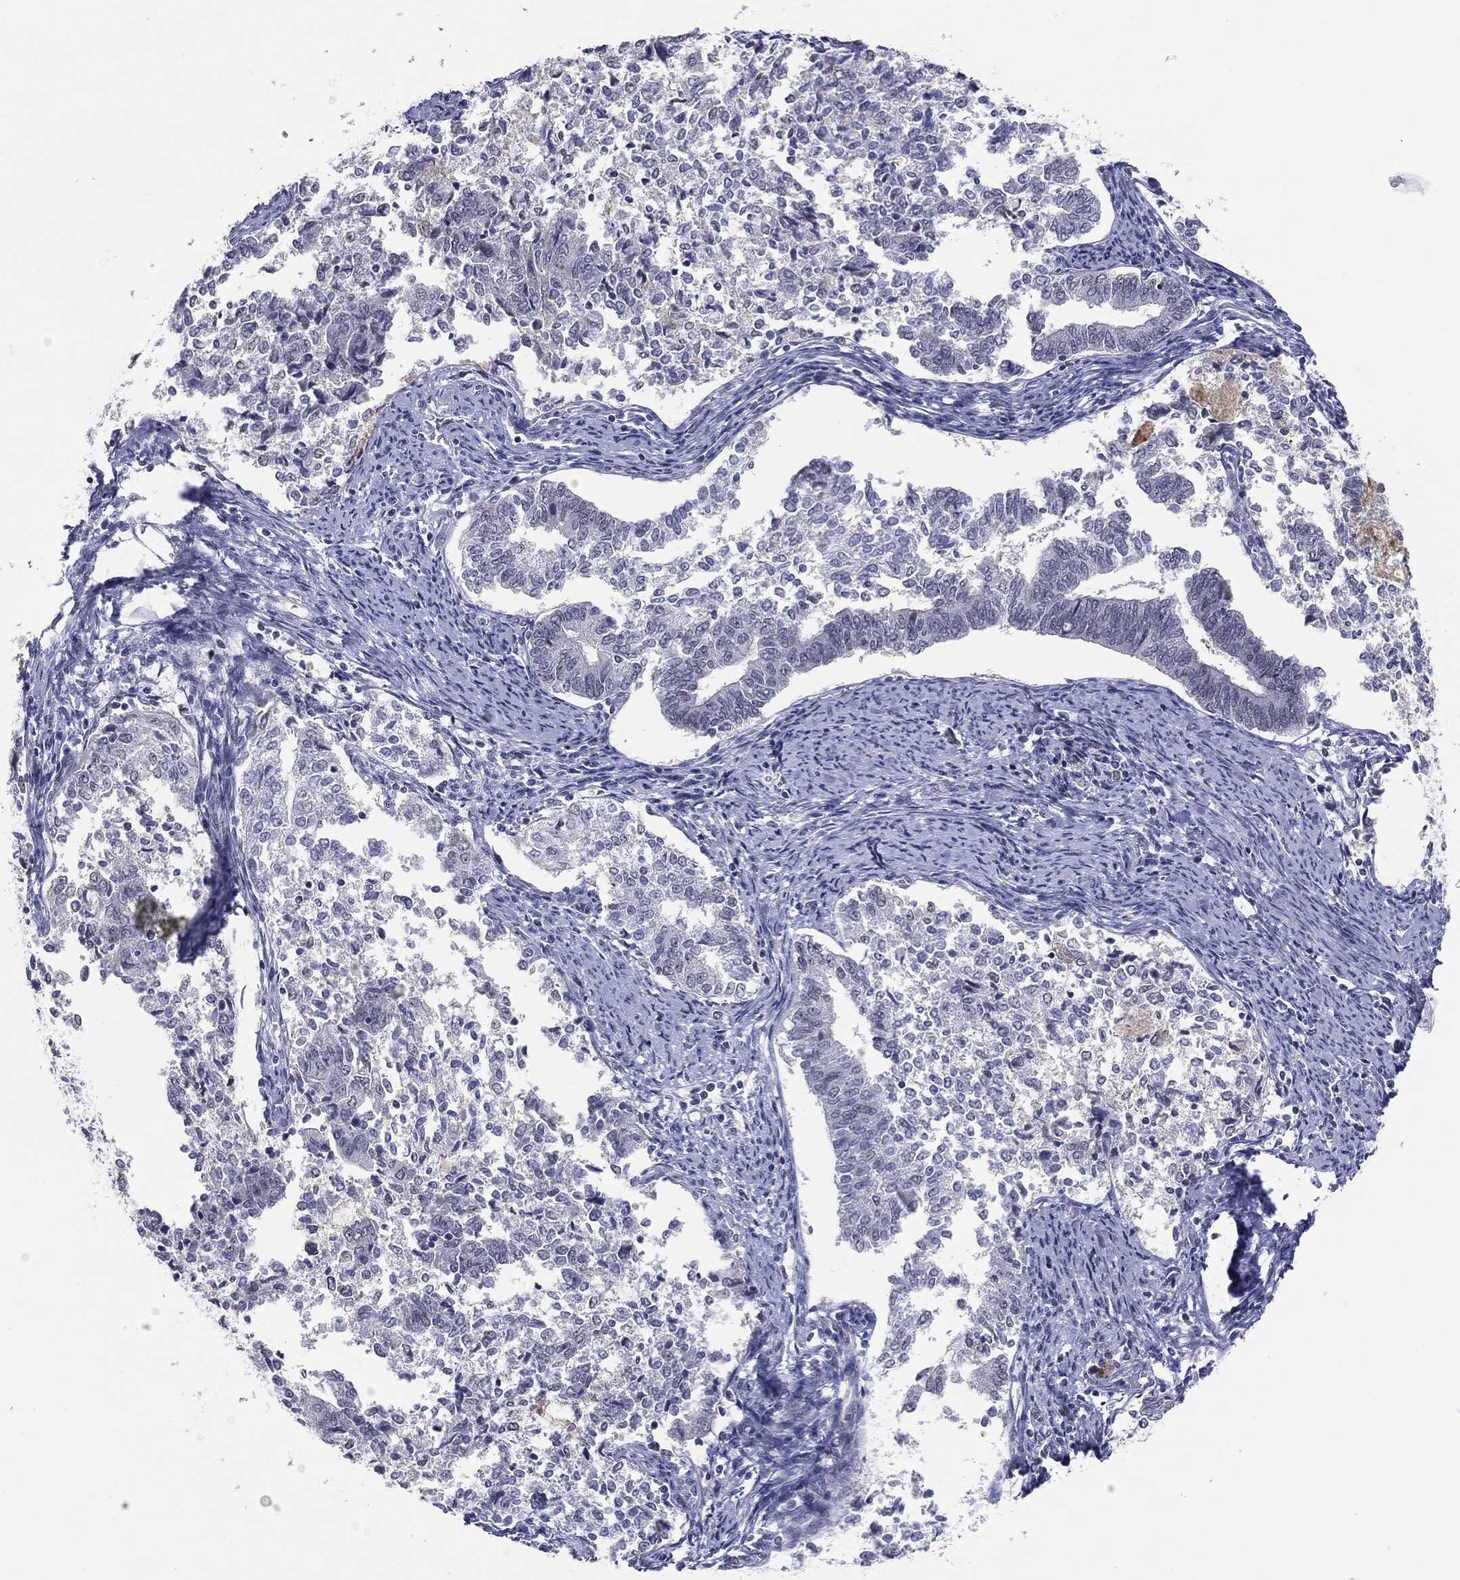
{"staining": {"intensity": "negative", "quantity": "none", "location": "none"}, "tissue": "endometrial cancer", "cell_type": "Tumor cells", "image_type": "cancer", "snomed": [{"axis": "morphology", "description": "Adenocarcinoma, NOS"}, {"axis": "topography", "description": "Endometrium"}], "caption": "This image is of endometrial cancer (adenocarcinoma) stained with immunohistochemistry to label a protein in brown with the nuclei are counter-stained blue. There is no staining in tumor cells.", "gene": "SLC5A5", "patient": {"sex": "female", "age": 65}}